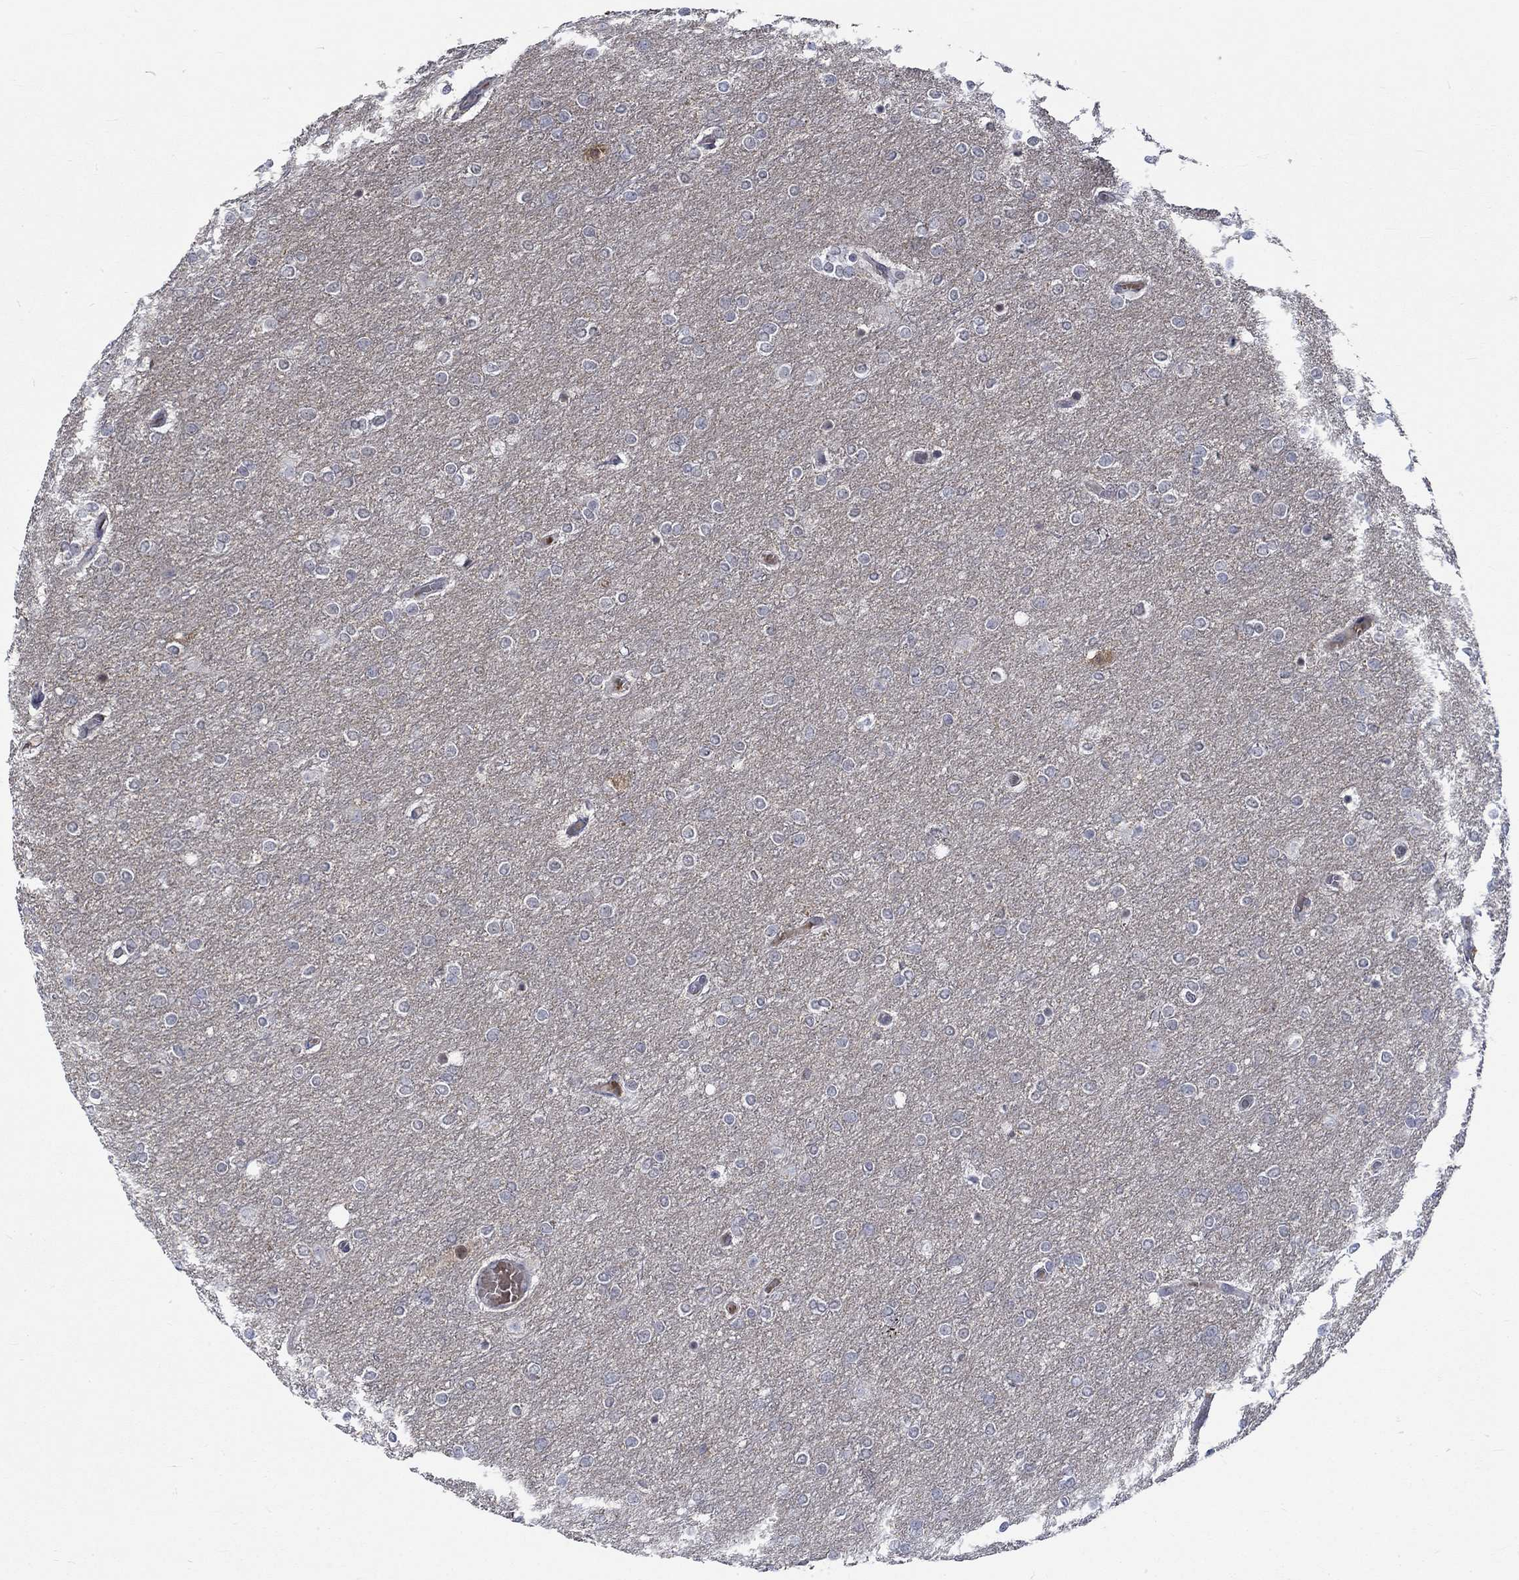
{"staining": {"intensity": "negative", "quantity": "none", "location": "none"}, "tissue": "glioma", "cell_type": "Tumor cells", "image_type": "cancer", "snomed": [{"axis": "morphology", "description": "Glioma, malignant, High grade"}, {"axis": "topography", "description": "Brain"}], "caption": "Immunohistochemical staining of malignant high-grade glioma reveals no significant expression in tumor cells.", "gene": "WASF1", "patient": {"sex": "female", "age": 61}}